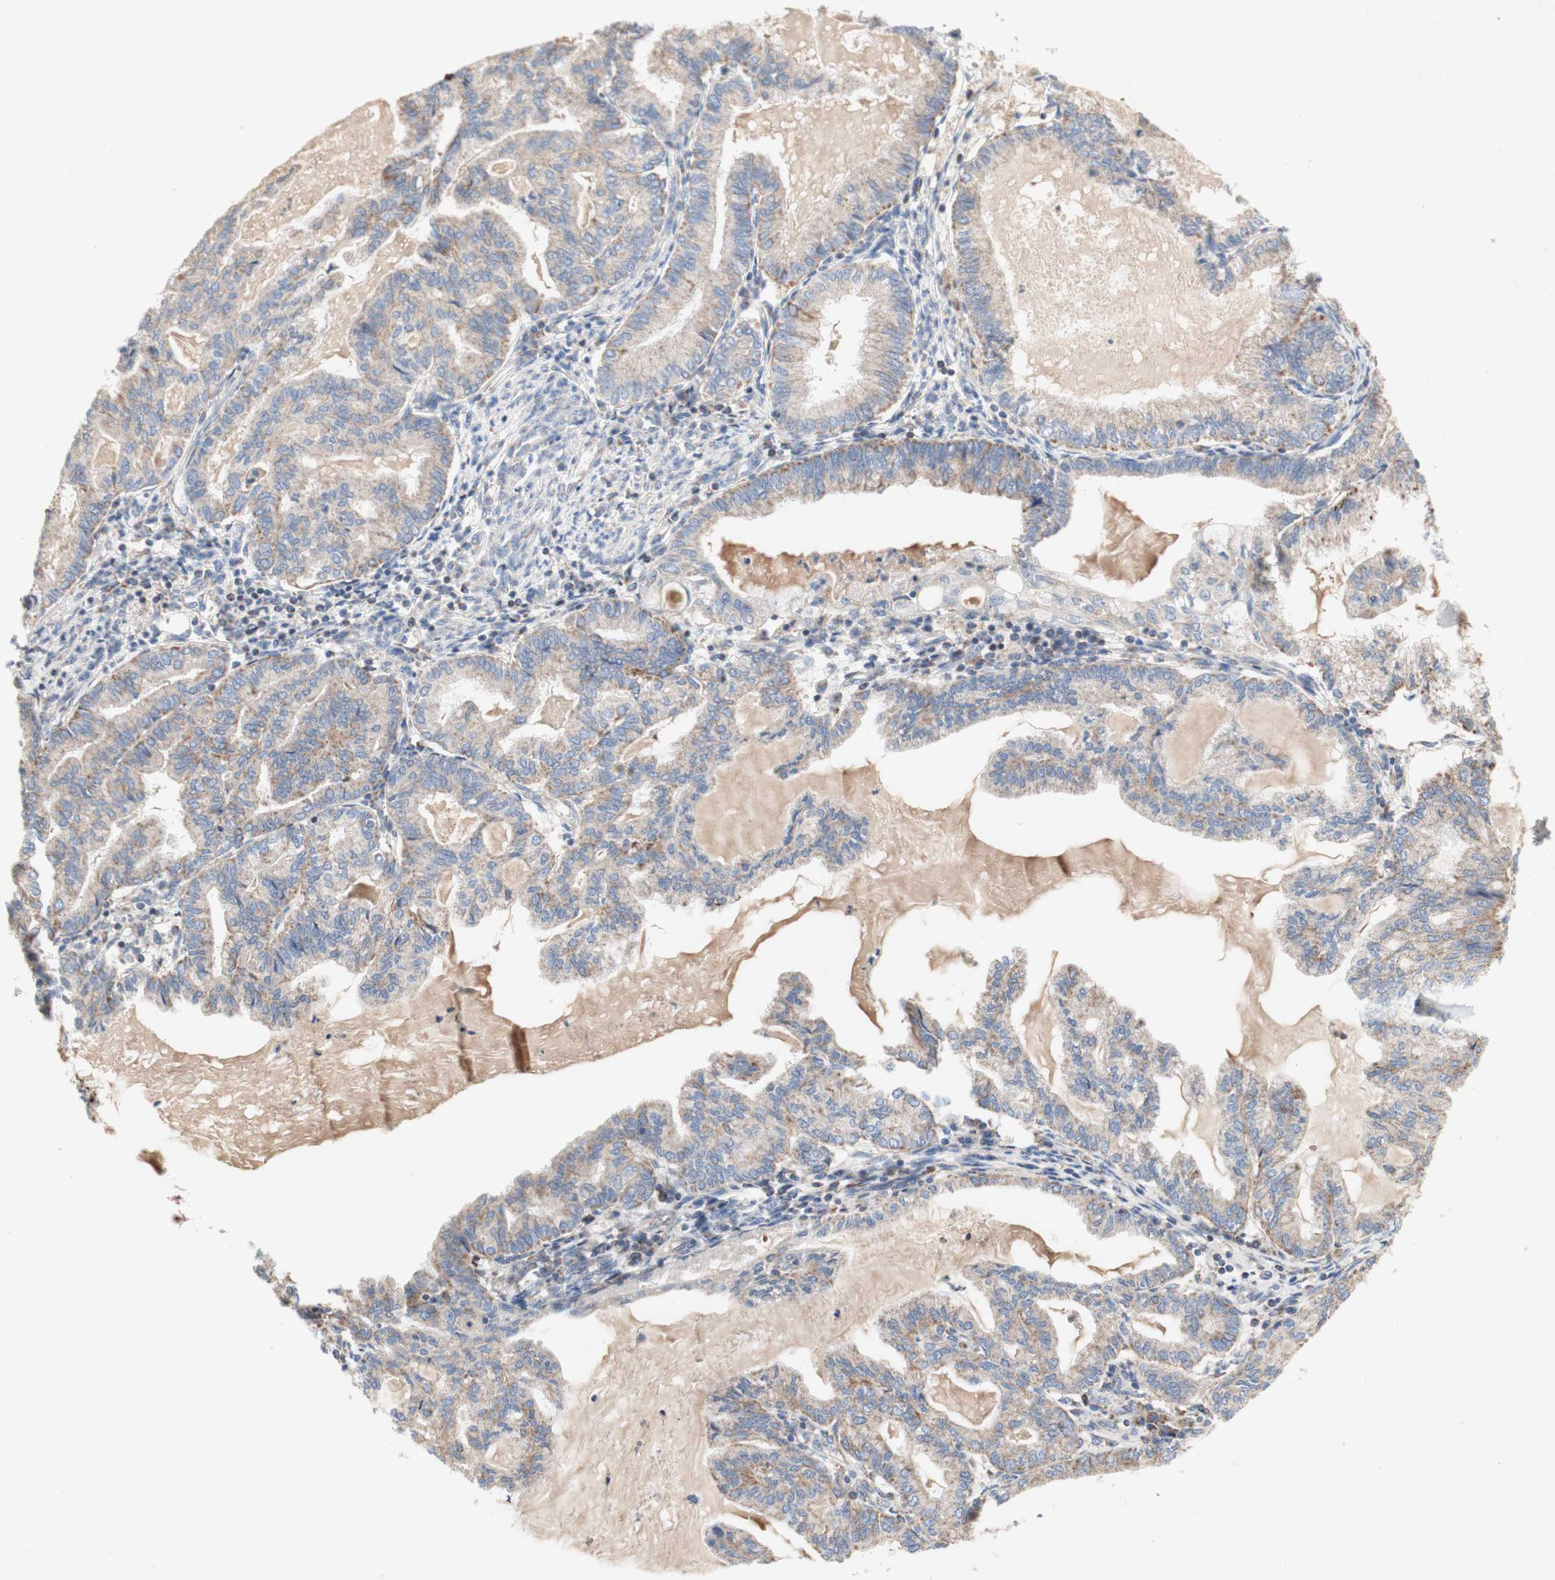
{"staining": {"intensity": "weak", "quantity": ">75%", "location": "cytoplasmic/membranous"}, "tissue": "endometrial cancer", "cell_type": "Tumor cells", "image_type": "cancer", "snomed": [{"axis": "morphology", "description": "Adenocarcinoma, NOS"}, {"axis": "topography", "description": "Endometrium"}], "caption": "IHC photomicrograph of human adenocarcinoma (endometrial) stained for a protein (brown), which exhibits low levels of weak cytoplasmic/membranous positivity in approximately >75% of tumor cells.", "gene": "SDHB", "patient": {"sex": "female", "age": 86}}